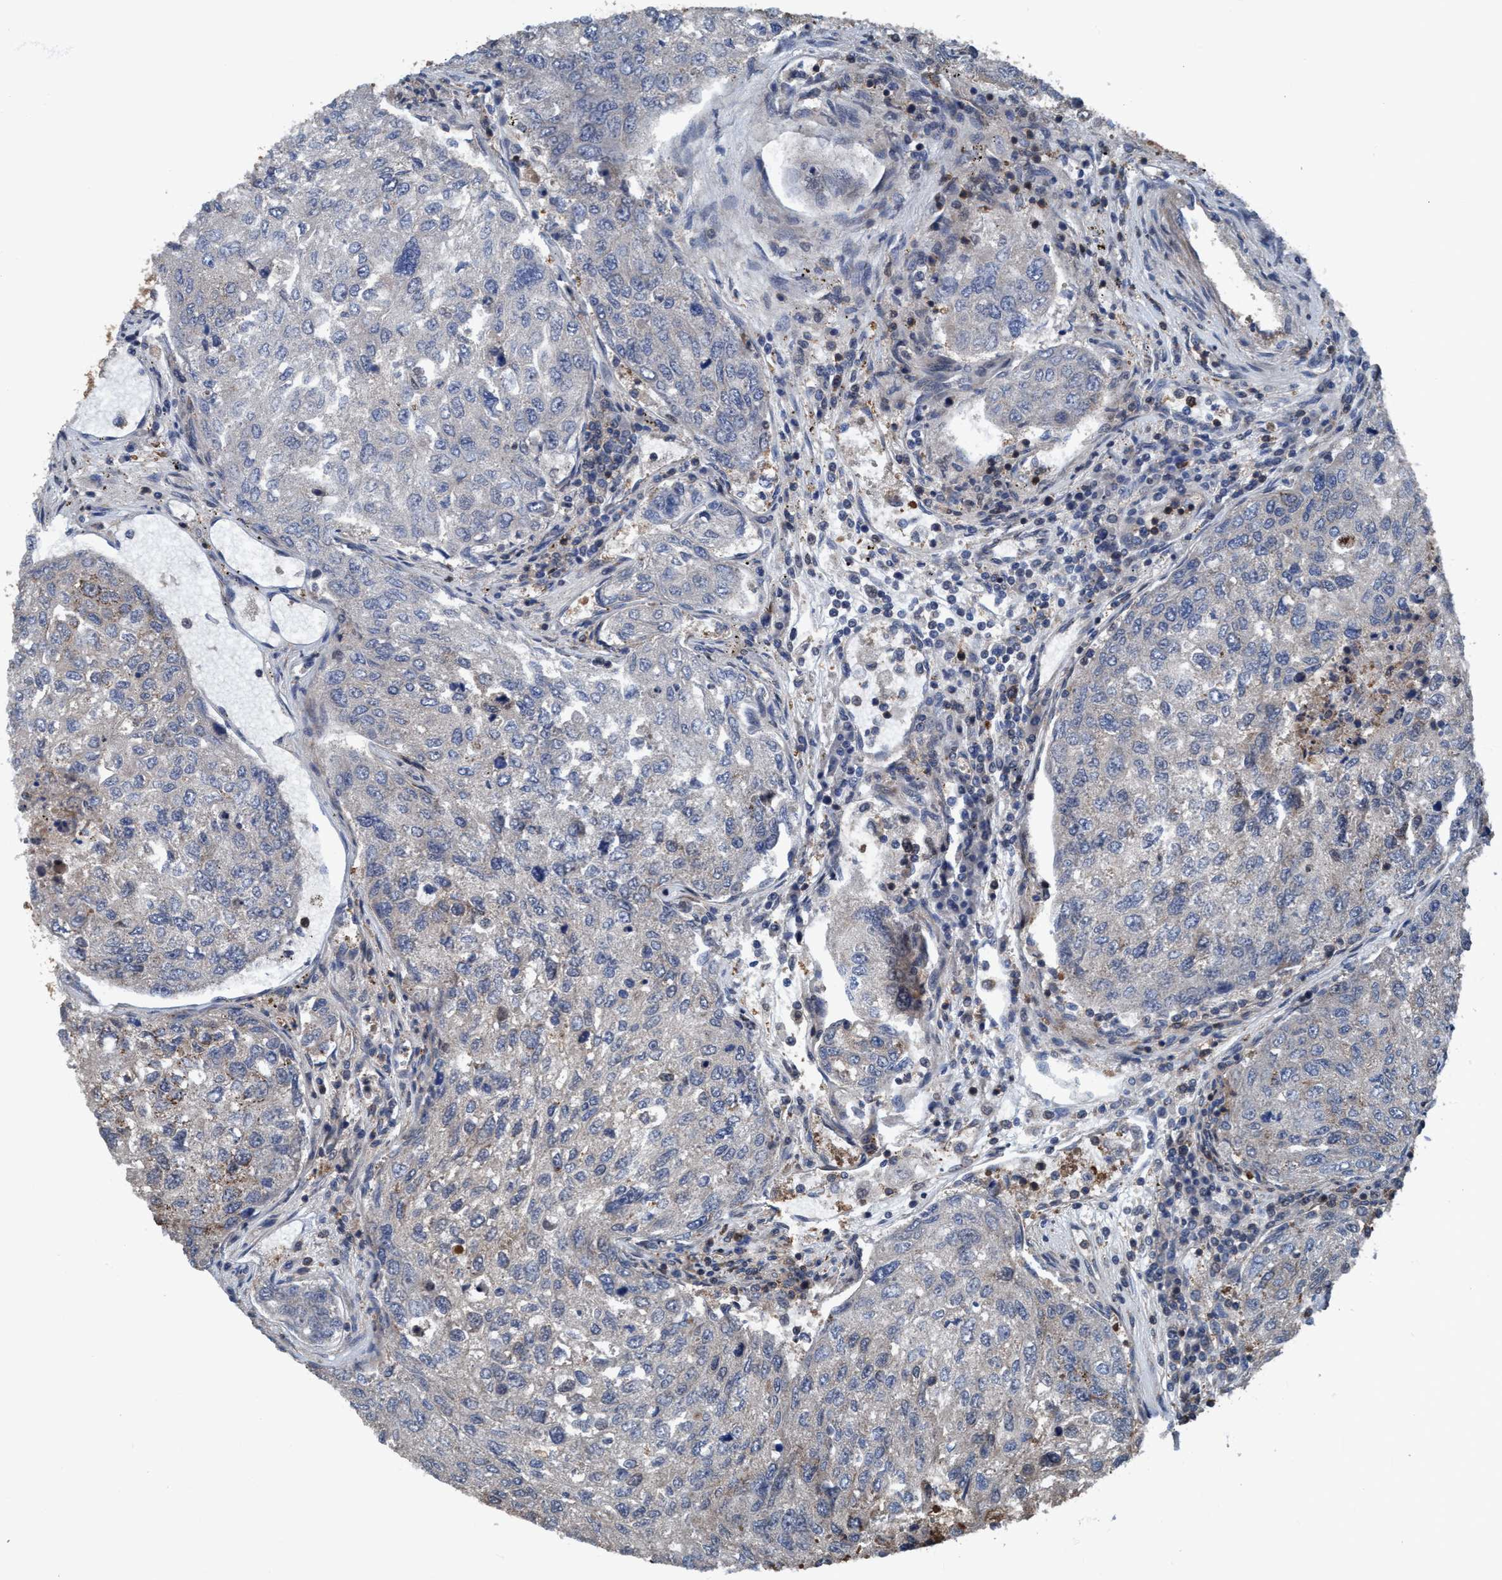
{"staining": {"intensity": "negative", "quantity": "none", "location": "none"}, "tissue": "urothelial cancer", "cell_type": "Tumor cells", "image_type": "cancer", "snomed": [{"axis": "morphology", "description": "Urothelial carcinoma, High grade"}, {"axis": "topography", "description": "Lymph node"}, {"axis": "topography", "description": "Urinary bladder"}], "caption": "DAB (3,3'-diaminobenzidine) immunohistochemical staining of human urothelial cancer displays no significant expression in tumor cells.", "gene": "NMT1", "patient": {"sex": "male", "age": 51}}